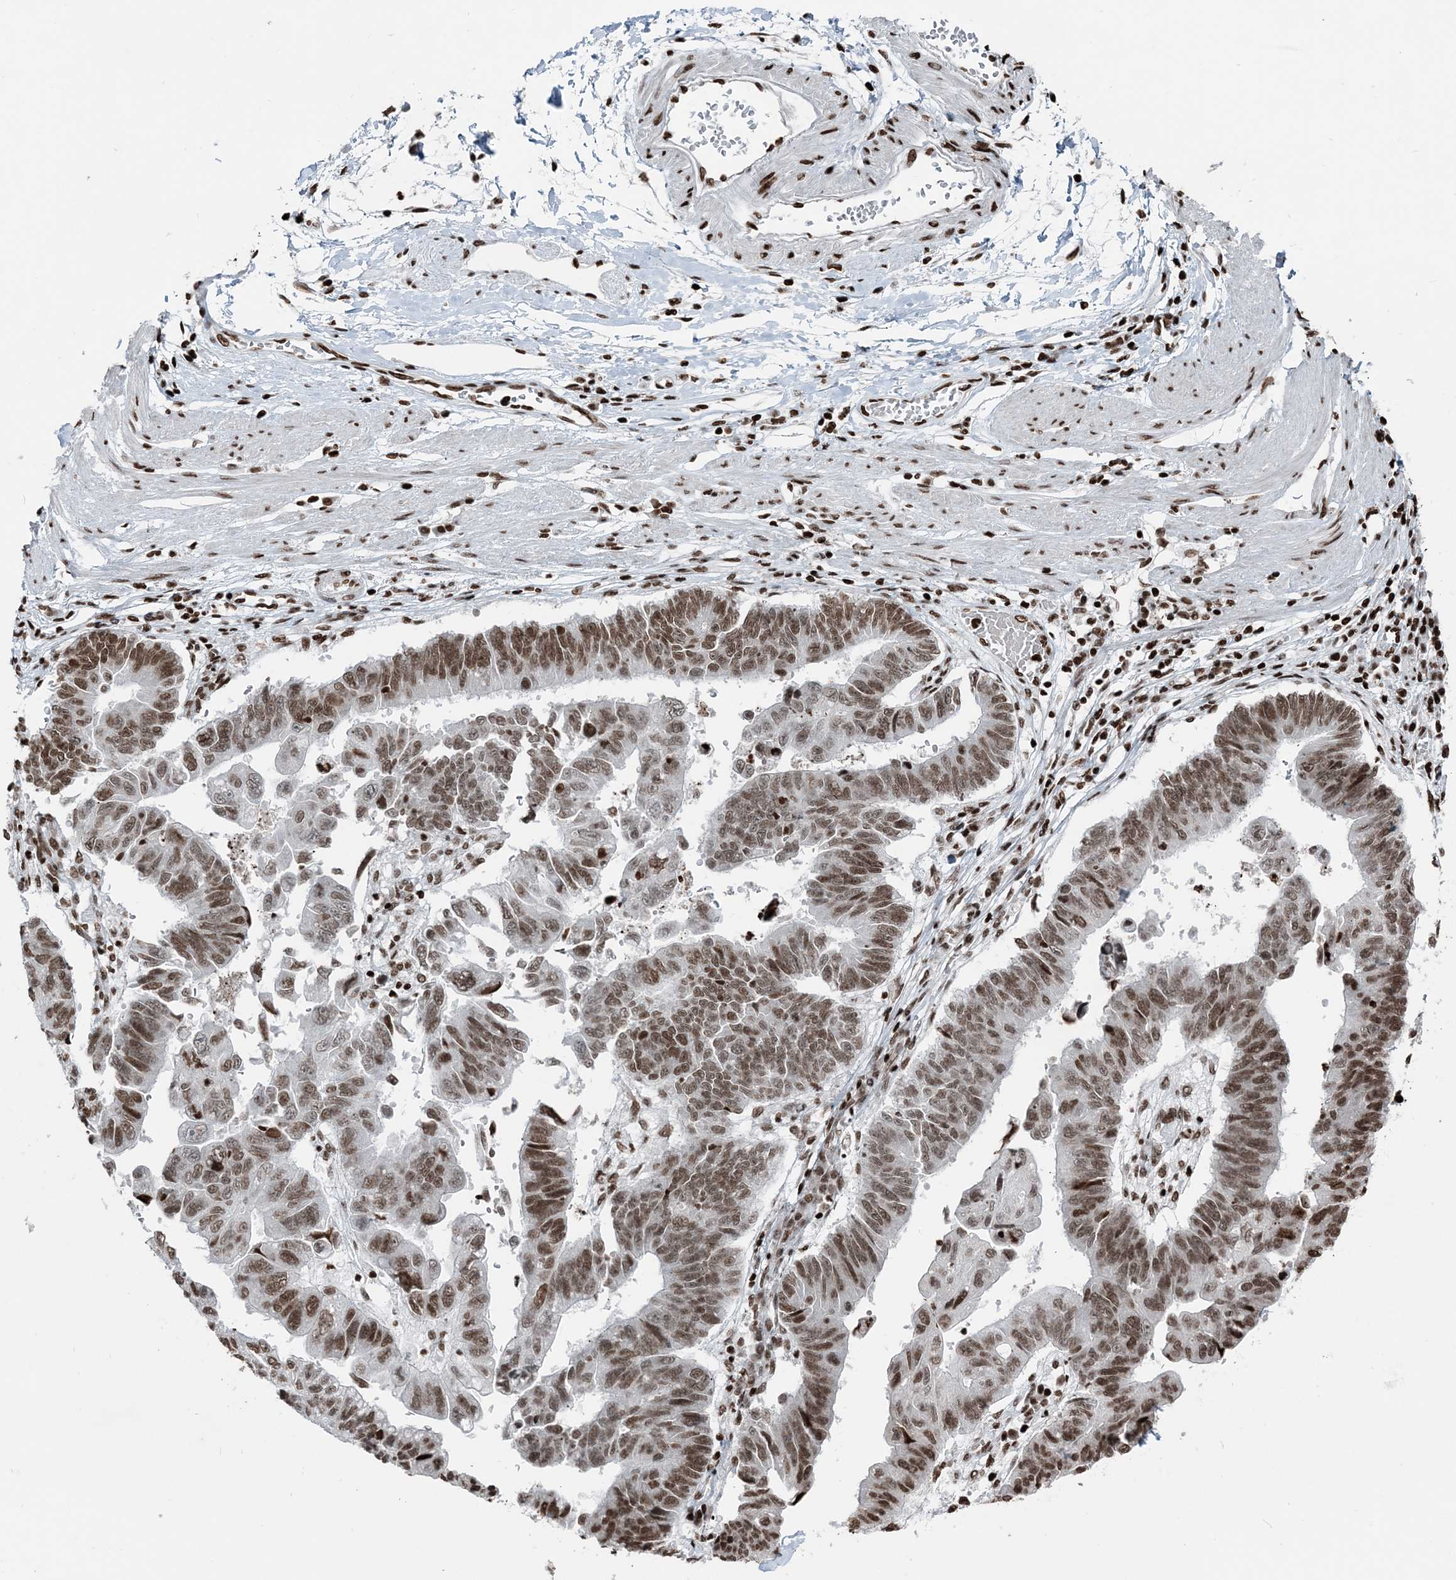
{"staining": {"intensity": "moderate", "quantity": ">75%", "location": "nuclear"}, "tissue": "stomach cancer", "cell_type": "Tumor cells", "image_type": "cancer", "snomed": [{"axis": "morphology", "description": "Adenocarcinoma, NOS"}, {"axis": "topography", "description": "Stomach"}], "caption": "DAB (3,3'-diaminobenzidine) immunohistochemical staining of human stomach adenocarcinoma shows moderate nuclear protein positivity in approximately >75% of tumor cells. Nuclei are stained in blue.", "gene": "H3-3B", "patient": {"sex": "male", "age": 59}}